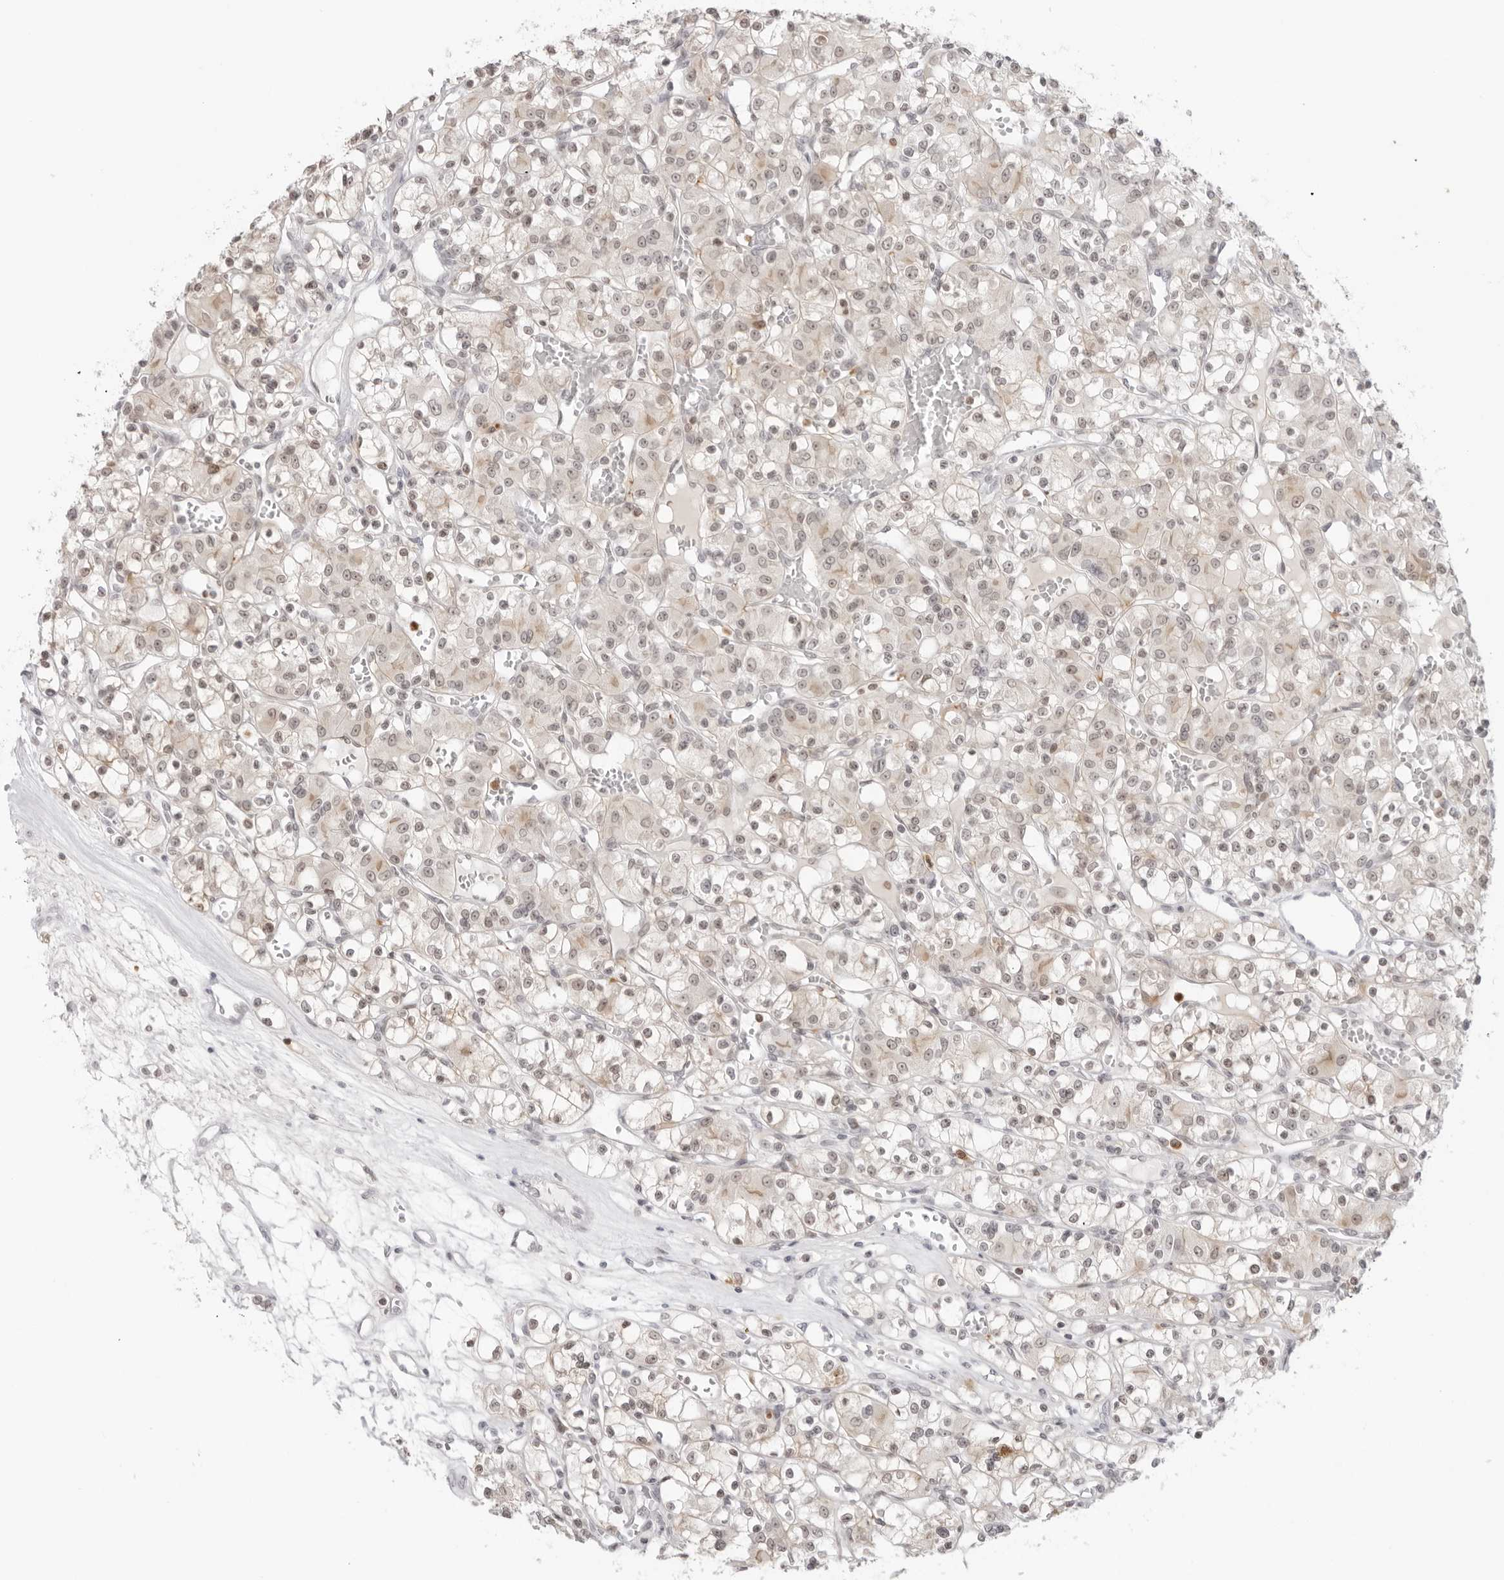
{"staining": {"intensity": "weak", "quantity": "25%-75%", "location": "cytoplasmic/membranous,nuclear"}, "tissue": "renal cancer", "cell_type": "Tumor cells", "image_type": "cancer", "snomed": [{"axis": "morphology", "description": "Adenocarcinoma, NOS"}, {"axis": "topography", "description": "Kidney"}], "caption": "Tumor cells reveal low levels of weak cytoplasmic/membranous and nuclear expression in approximately 25%-75% of cells in human adenocarcinoma (renal). (DAB IHC with brightfield microscopy, high magnification).", "gene": "RNF146", "patient": {"sex": "female", "age": 59}}